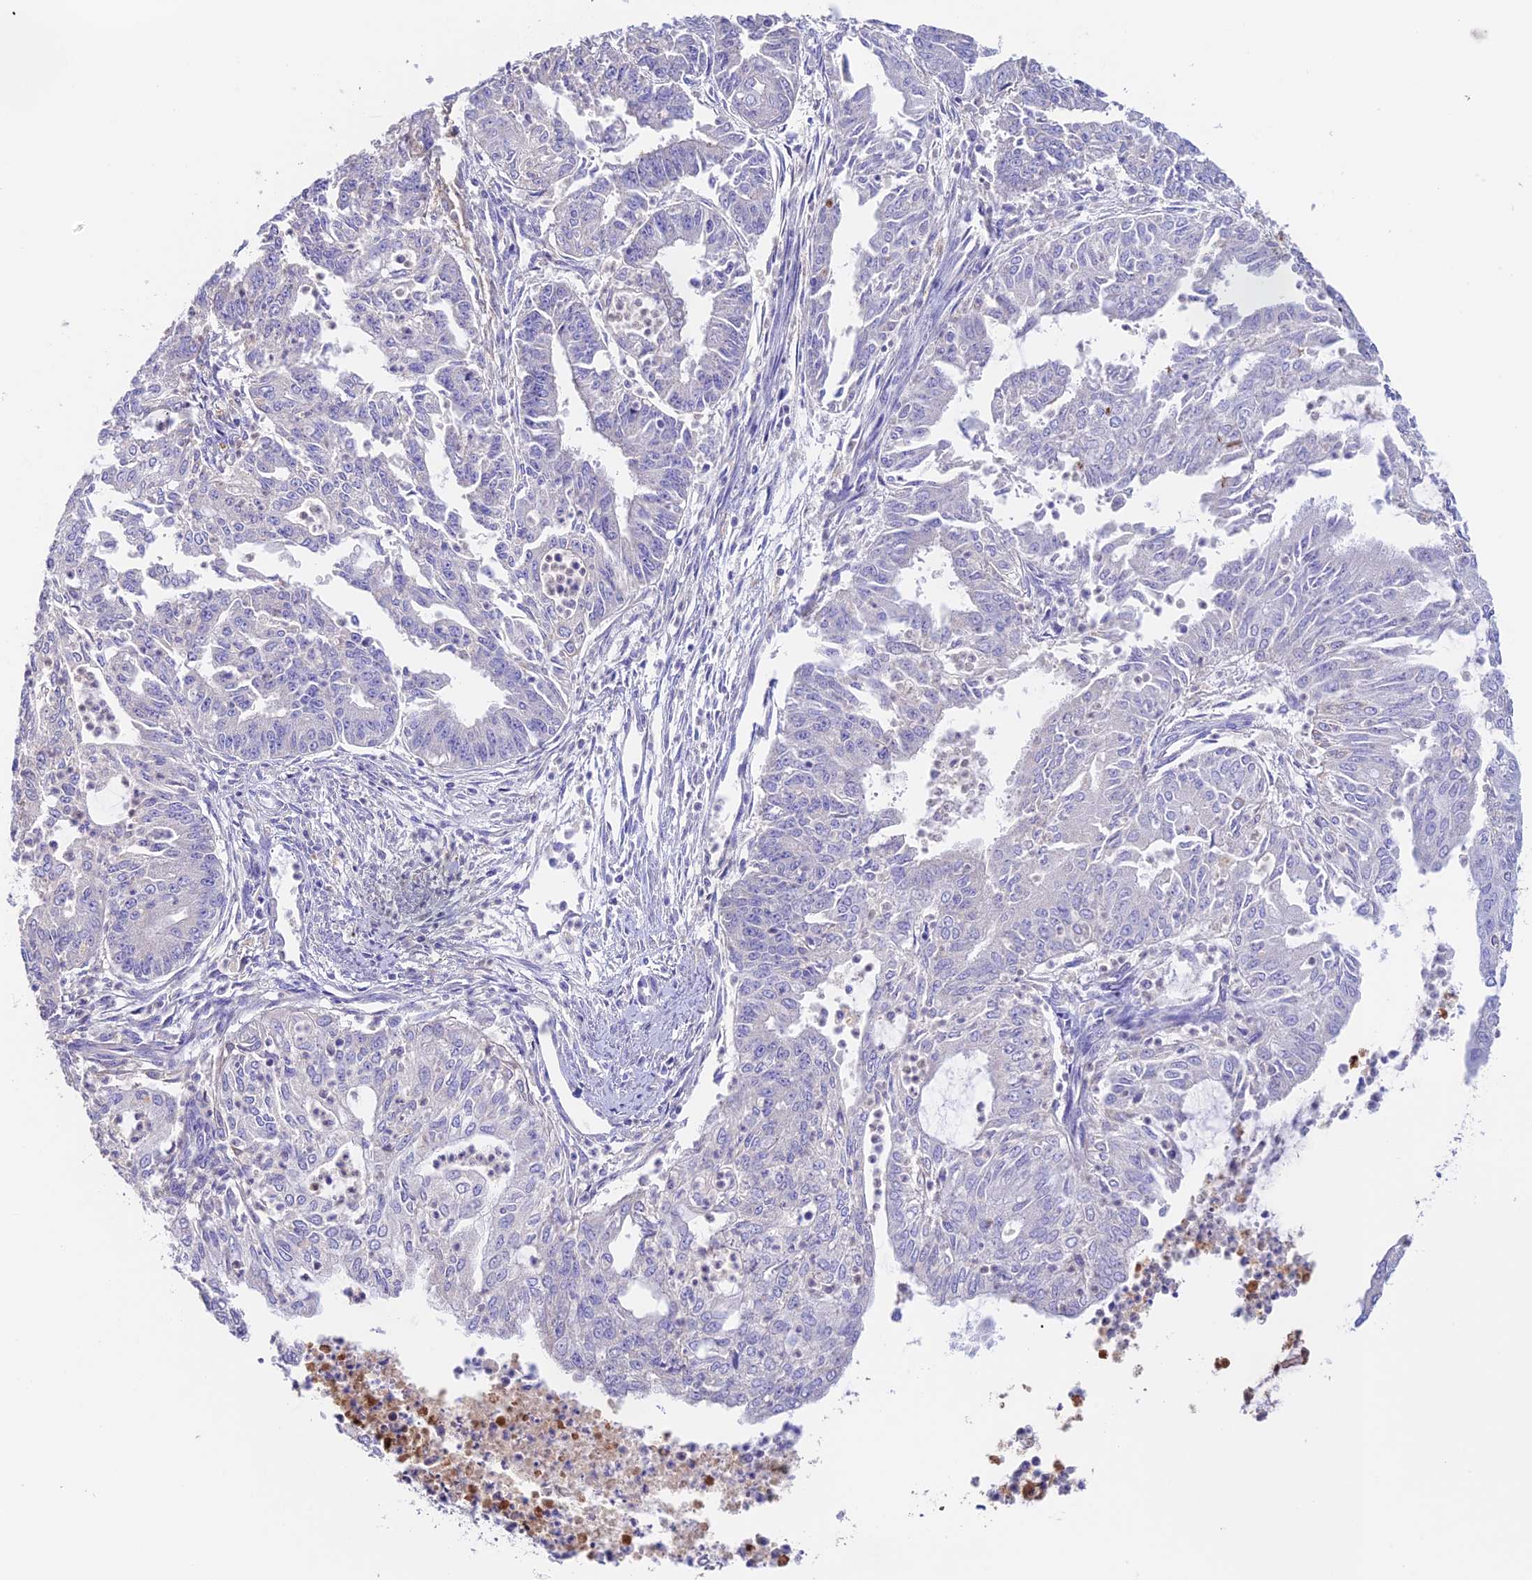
{"staining": {"intensity": "negative", "quantity": "none", "location": "none"}, "tissue": "endometrial cancer", "cell_type": "Tumor cells", "image_type": "cancer", "snomed": [{"axis": "morphology", "description": "Adenocarcinoma, NOS"}, {"axis": "topography", "description": "Endometrium"}], "caption": "Protein analysis of endometrial cancer displays no significant expression in tumor cells.", "gene": "EMC3", "patient": {"sex": "female", "age": 73}}